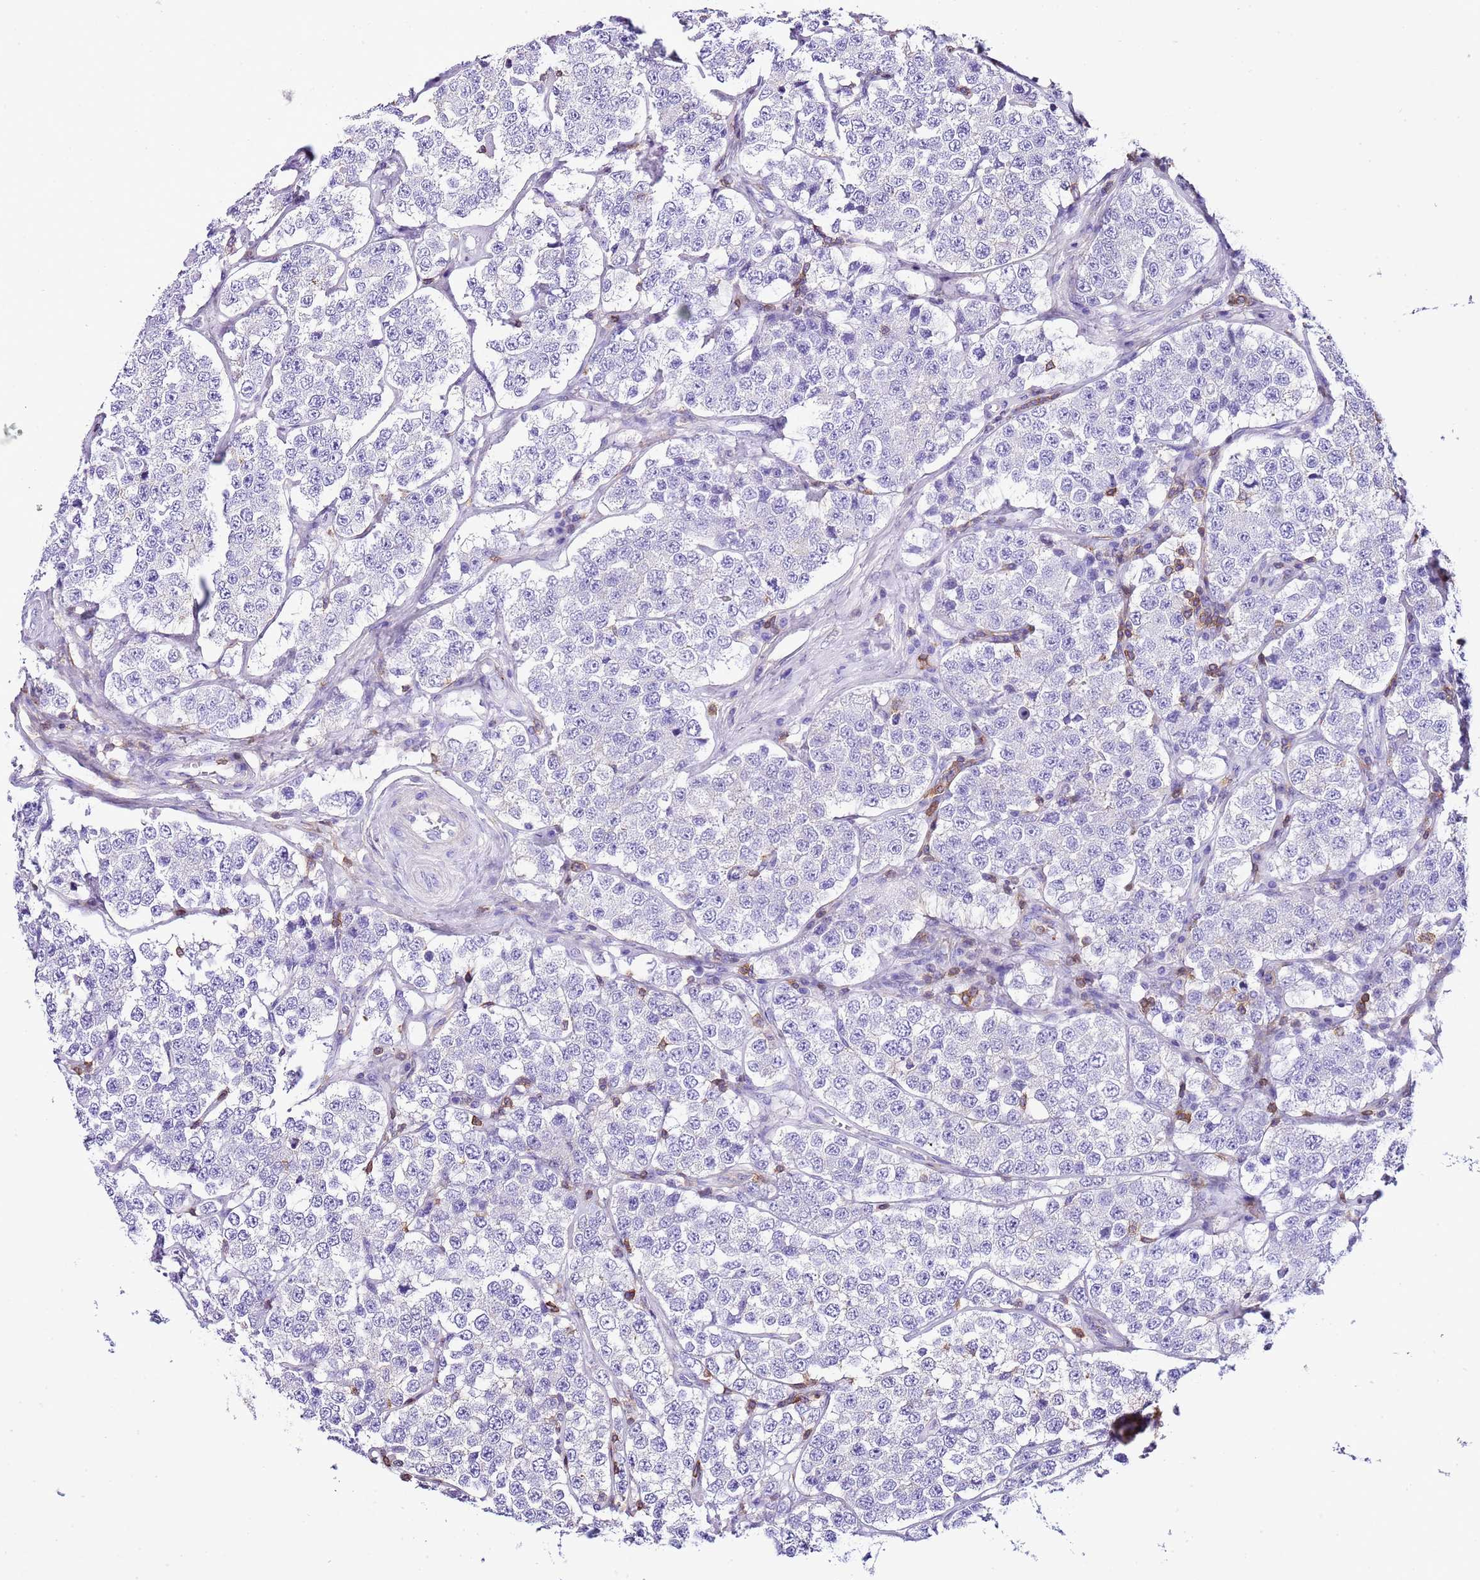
{"staining": {"intensity": "negative", "quantity": "none", "location": "none"}, "tissue": "testis cancer", "cell_type": "Tumor cells", "image_type": "cancer", "snomed": [{"axis": "morphology", "description": "Seminoma, NOS"}, {"axis": "topography", "description": "Testis"}], "caption": "Protein analysis of testis cancer displays no significant staining in tumor cells.", "gene": "CNN2", "patient": {"sex": "male", "age": 34}}